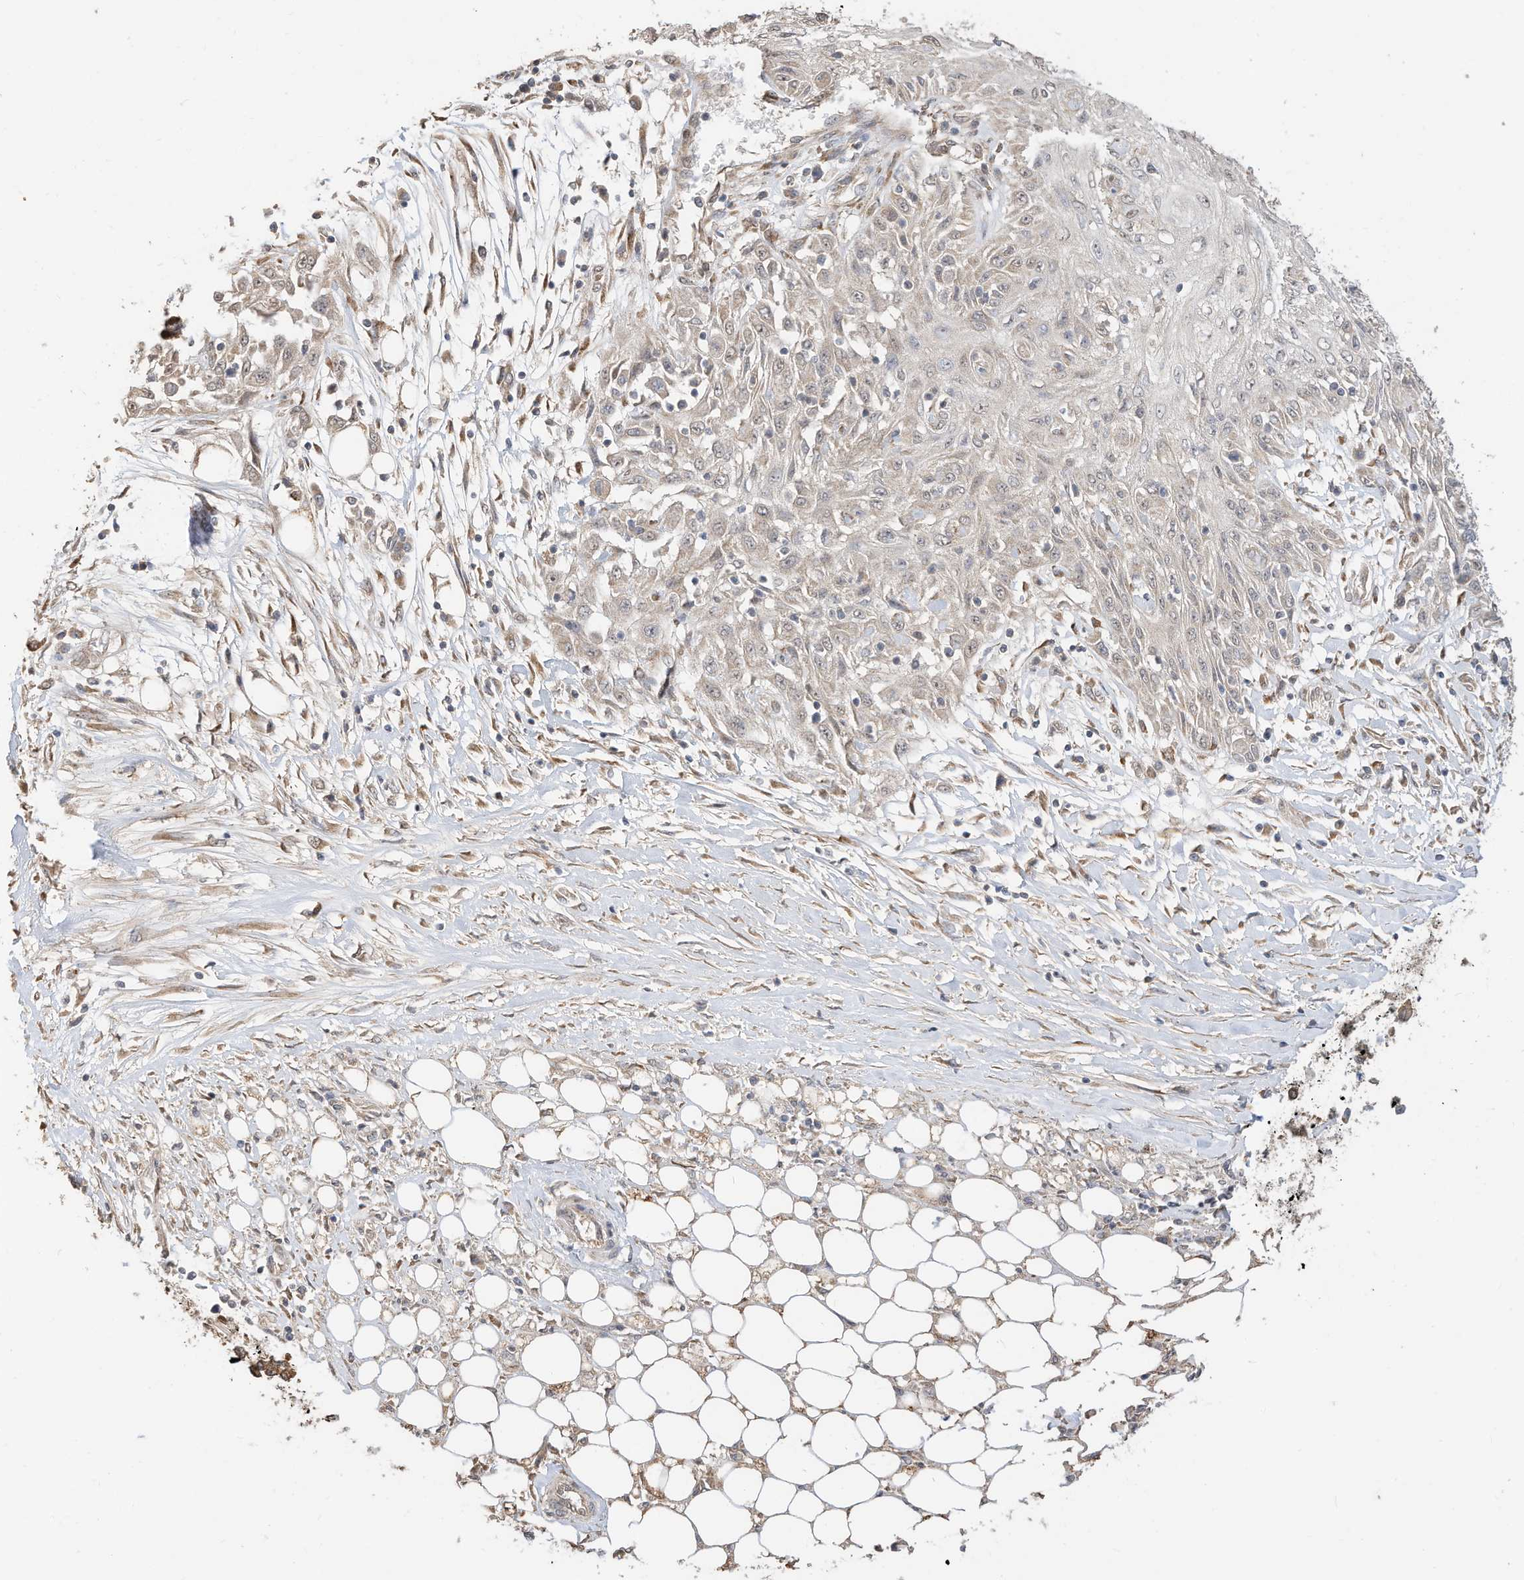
{"staining": {"intensity": "weak", "quantity": "<25%", "location": "cytoplasmic/membranous"}, "tissue": "skin cancer", "cell_type": "Tumor cells", "image_type": "cancer", "snomed": [{"axis": "morphology", "description": "Squamous cell carcinoma, NOS"}, {"axis": "morphology", "description": "Squamous cell carcinoma, metastatic, NOS"}, {"axis": "topography", "description": "Skin"}, {"axis": "topography", "description": "Lymph node"}], "caption": "Immunohistochemistry of skin cancer exhibits no staining in tumor cells.", "gene": "CAGE1", "patient": {"sex": "male", "age": 75}}